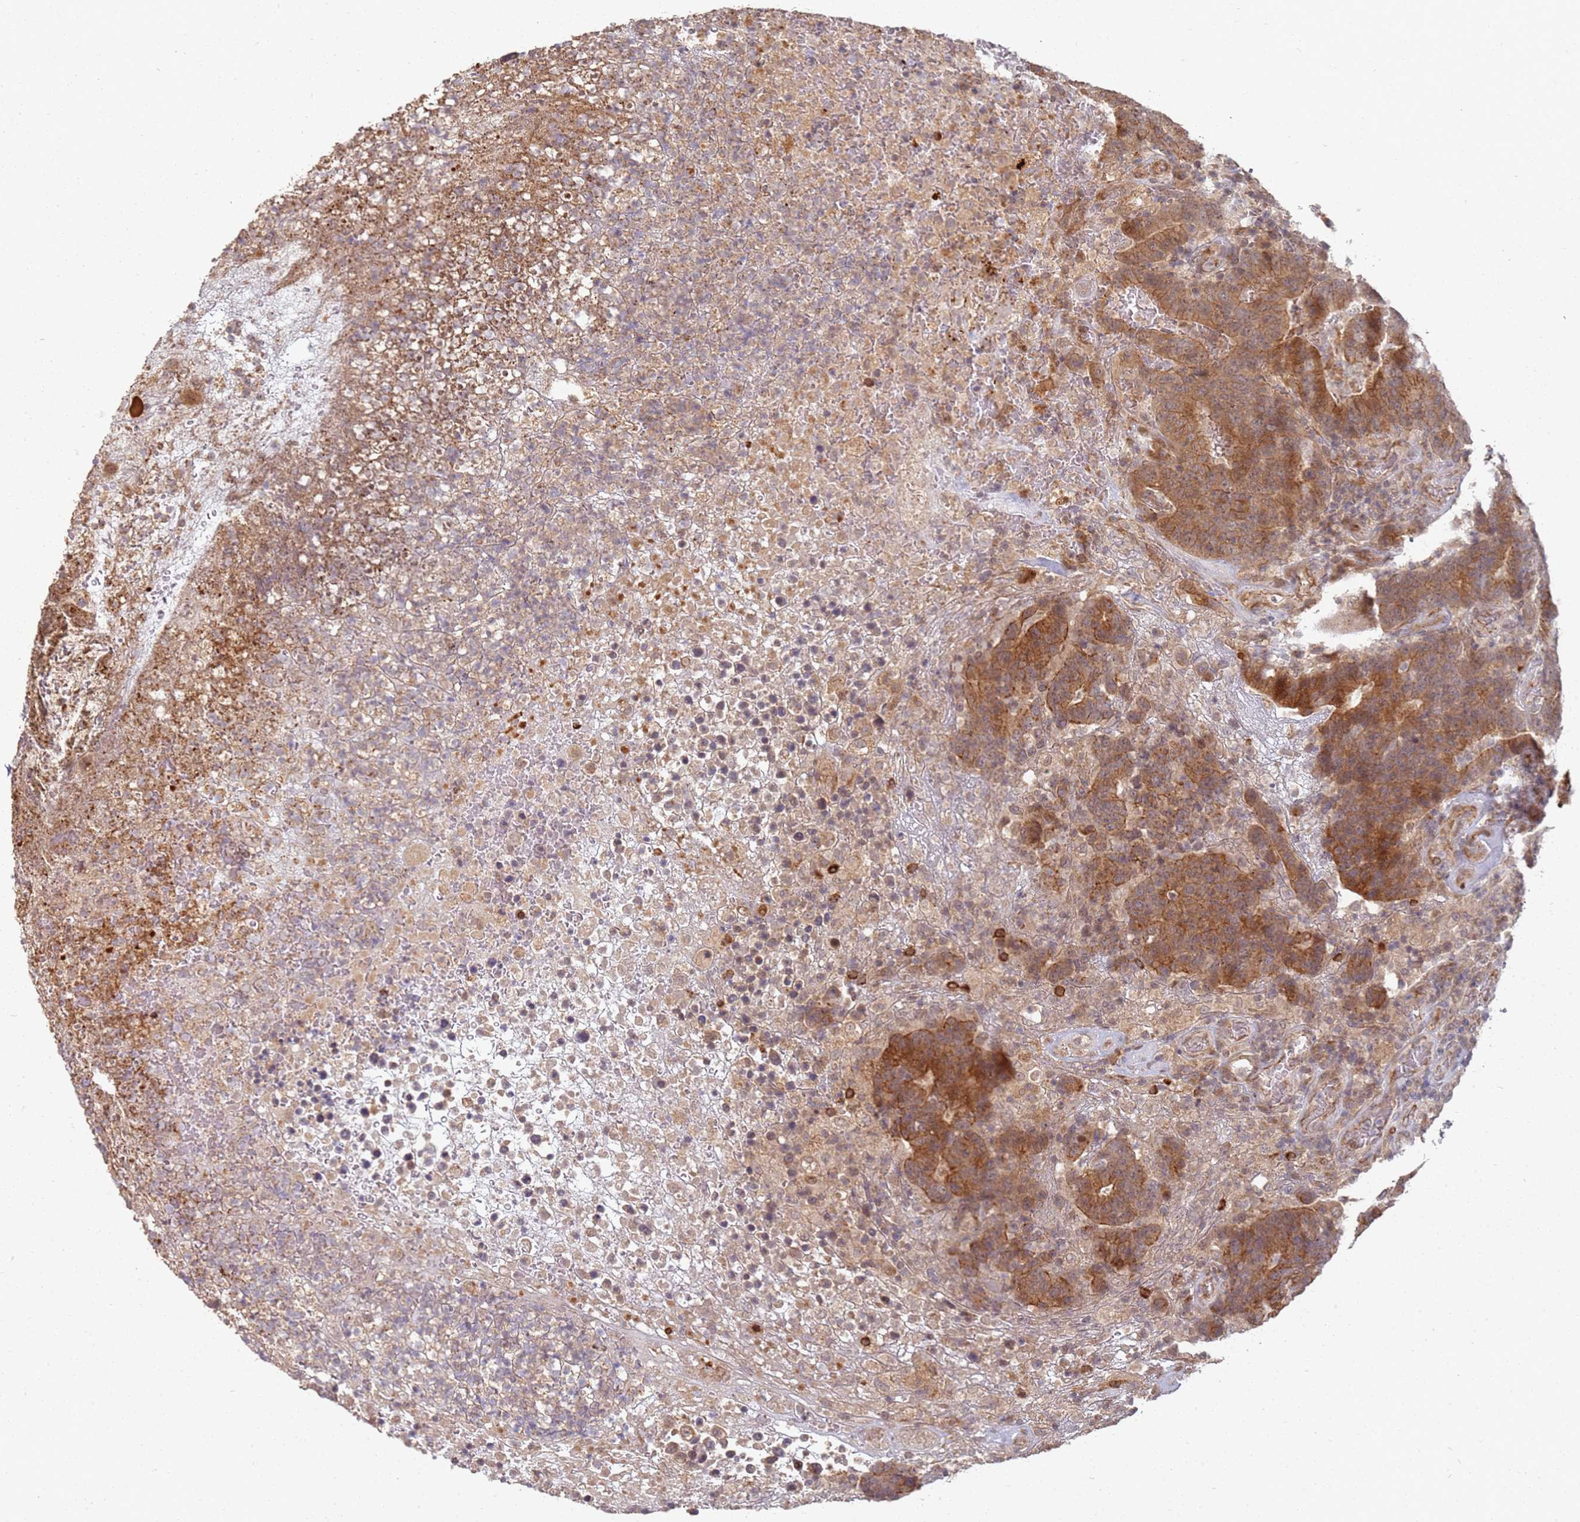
{"staining": {"intensity": "moderate", "quantity": ">75%", "location": "cytoplasmic/membranous"}, "tissue": "colorectal cancer", "cell_type": "Tumor cells", "image_type": "cancer", "snomed": [{"axis": "morphology", "description": "Normal tissue, NOS"}, {"axis": "morphology", "description": "Adenocarcinoma, NOS"}, {"axis": "topography", "description": "Colon"}], "caption": "A high-resolution micrograph shows immunohistochemistry (IHC) staining of colorectal cancer (adenocarcinoma), which demonstrates moderate cytoplasmic/membranous expression in about >75% of tumor cells.", "gene": "MPEG1", "patient": {"sex": "female", "age": 75}}